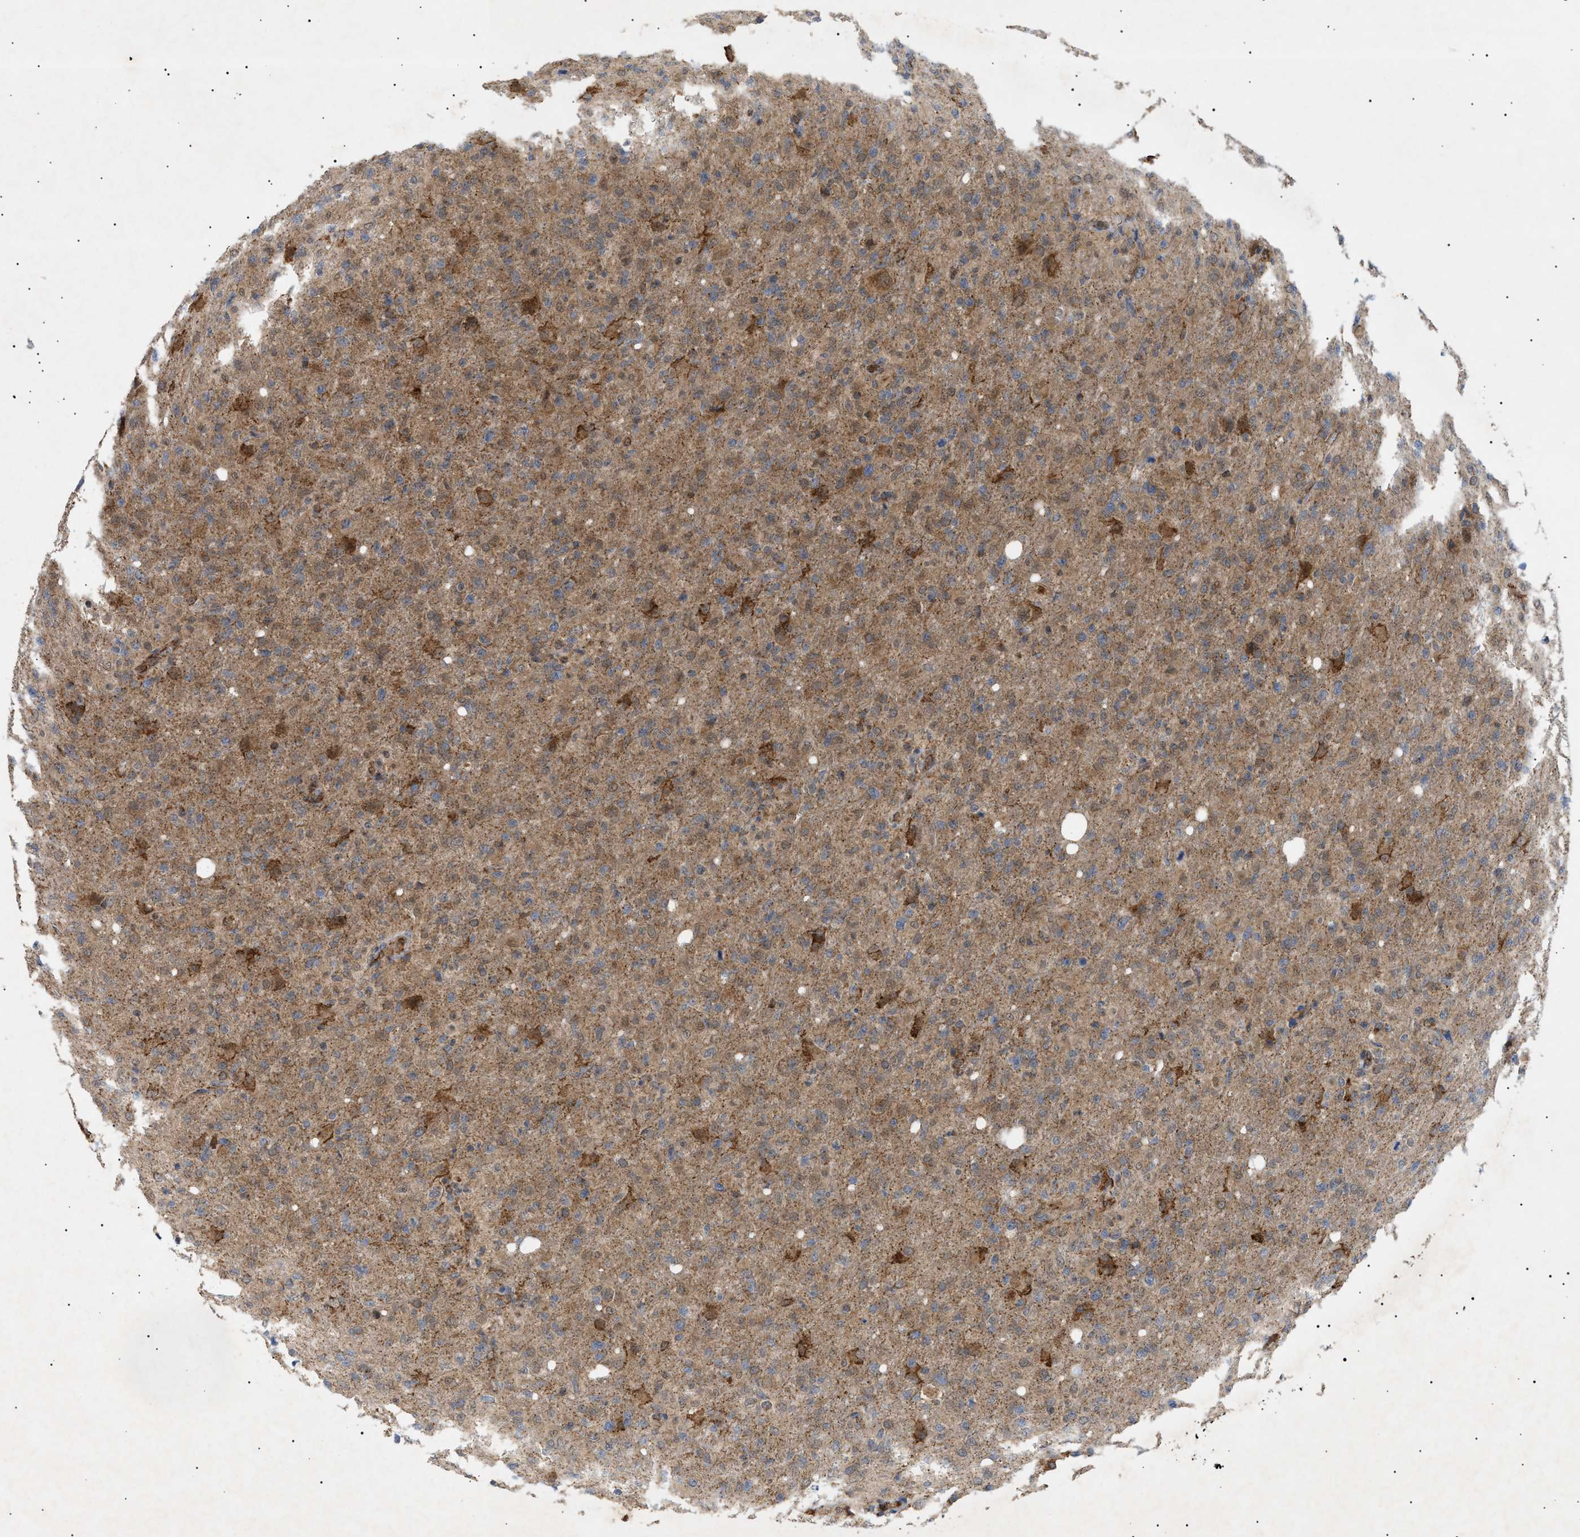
{"staining": {"intensity": "moderate", "quantity": ">75%", "location": "cytoplasmic/membranous"}, "tissue": "glioma", "cell_type": "Tumor cells", "image_type": "cancer", "snomed": [{"axis": "morphology", "description": "Glioma, malignant, High grade"}, {"axis": "topography", "description": "Brain"}], "caption": "This image exhibits IHC staining of human malignant glioma (high-grade), with medium moderate cytoplasmic/membranous positivity in approximately >75% of tumor cells.", "gene": "SIRT5", "patient": {"sex": "female", "age": 57}}